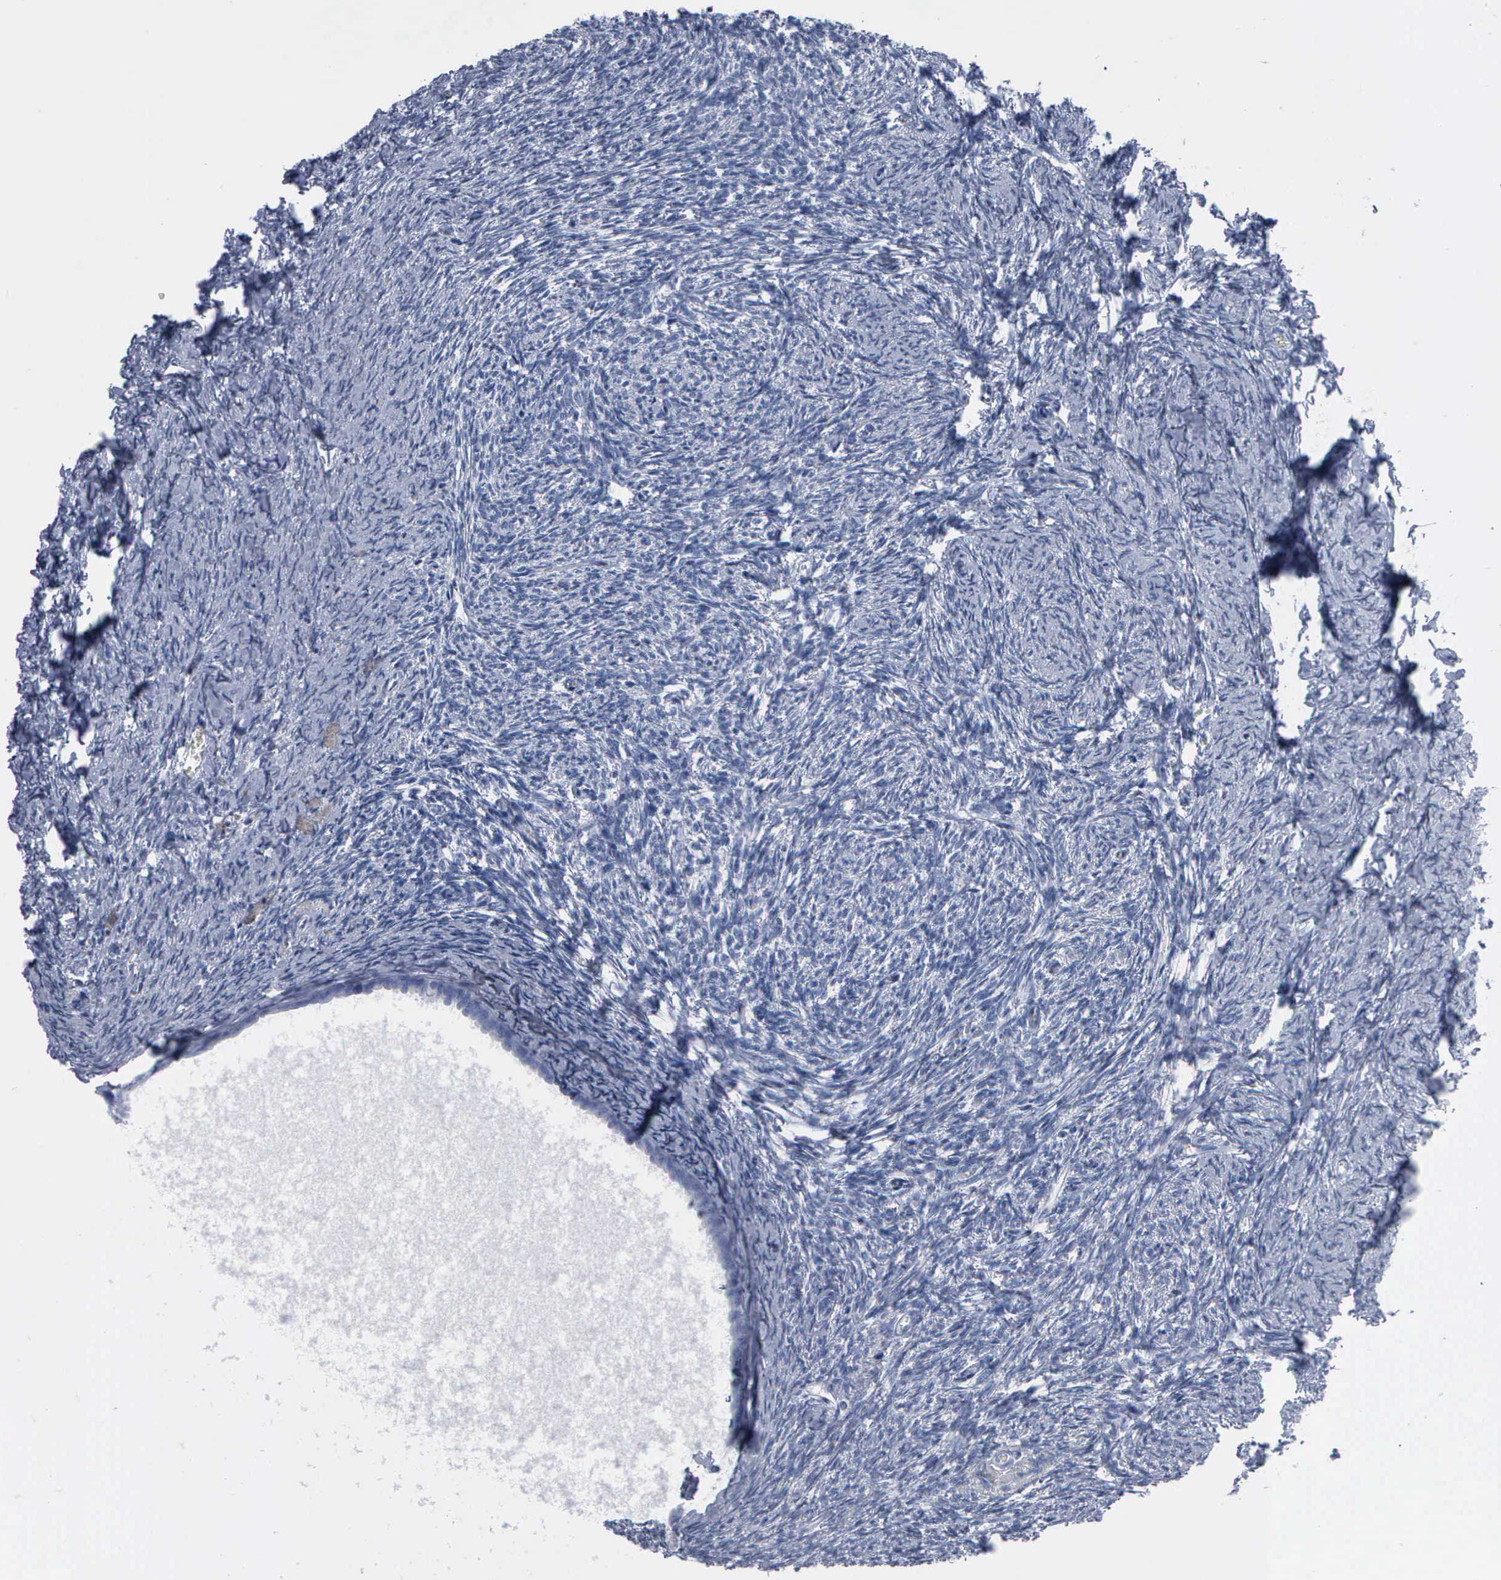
{"staining": {"intensity": "negative", "quantity": "none", "location": "none"}, "tissue": "ovary", "cell_type": "Follicle cells", "image_type": "normal", "snomed": [{"axis": "morphology", "description": "Normal tissue, NOS"}, {"axis": "topography", "description": "Ovary"}], "caption": "IHC image of benign human ovary stained for a protein (brown), which reveals no positivity in follicle cells. (Stains: DAB (3,3'-diaminobenzidine) immunohistochemistry (IHC) with hematoxylin counter stain, Microscopy: brightfield microscopy at high magnification).", "gene": "CCNB1", "patient": {"sex": "female", "age": 54}}